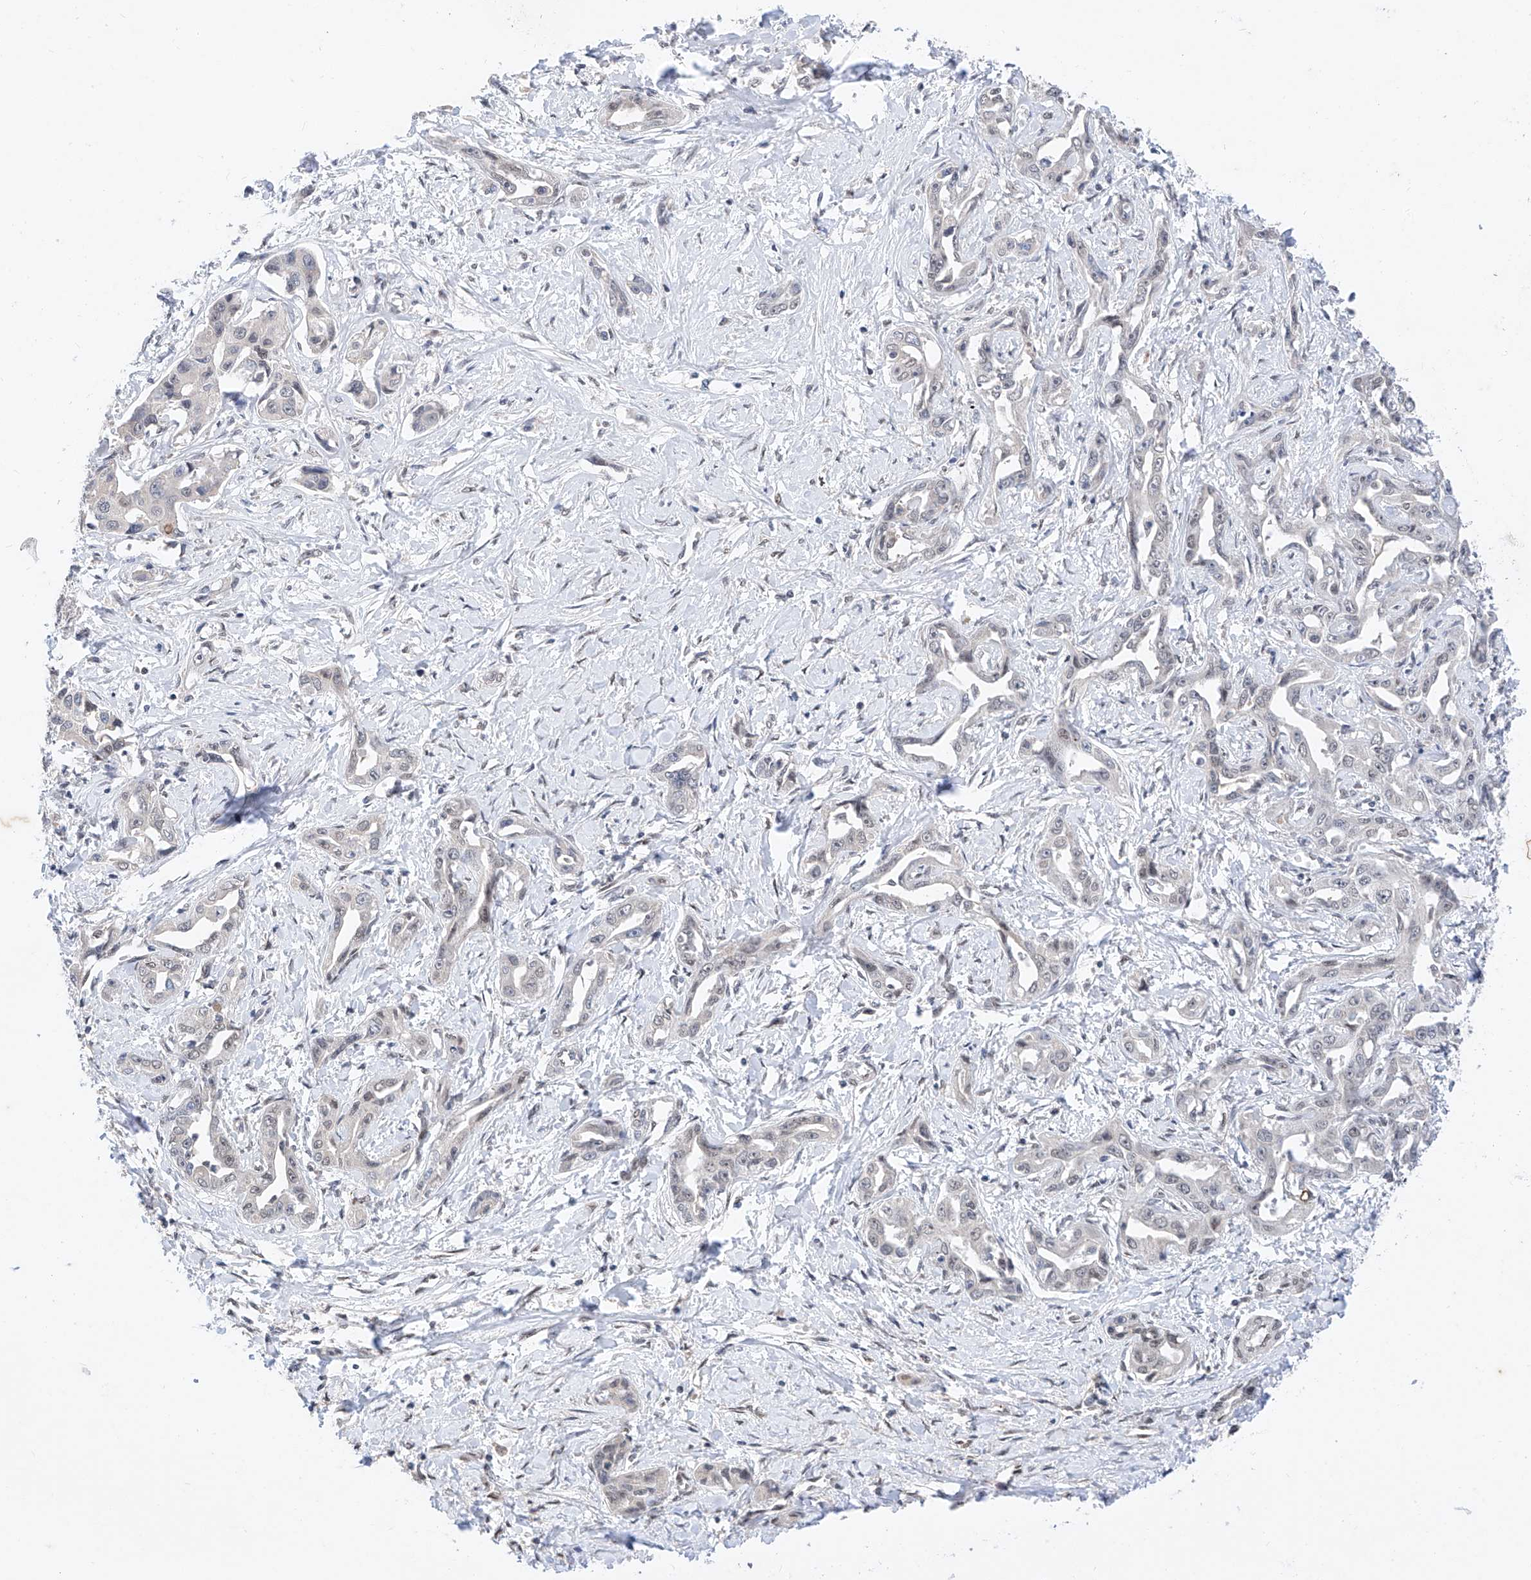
{"staining": {"intensity": "weak", "quantity": "<25%", "location": "nuclear"}, "tissue": "liver cancer", "cell_type": "Tumor cells", "image_type": "cancer", "snomed": [{"axis": "morphology", "description": "Cholangiocarcinoma"}, {"axis": "topography", "description": "Liver"}], "caption": "Tumor cells show no significant staining in liver cancer (cholangiocarcinoma).", "gene": "KCNJ1", "patient": {"sex": "male", "age": 59}}